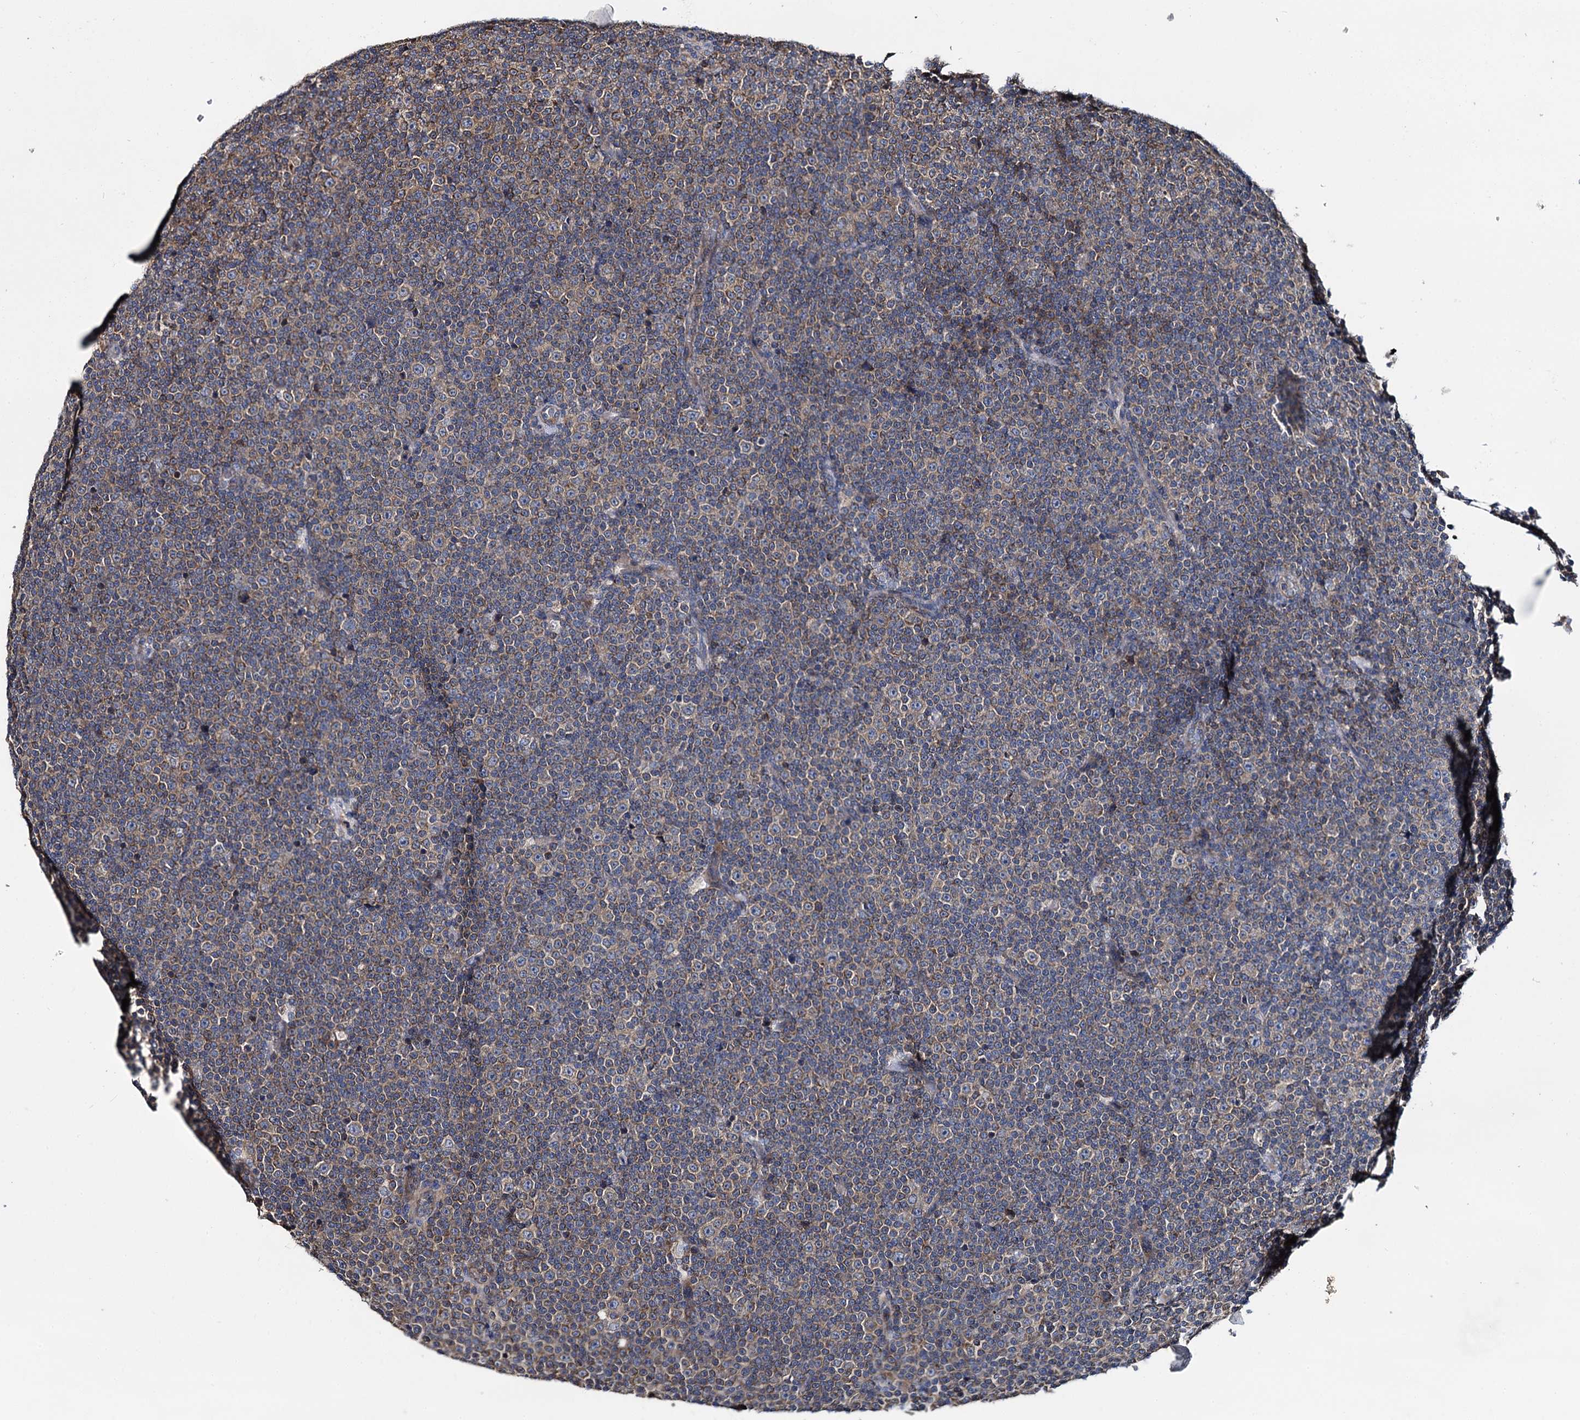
{"staining": {"intensity": "weak", "quantity": "25%-75%", "location": "cytoplasmic/membranous"}, "tissue": "lymphoma", "cell_type": "Tumor cells", "image_type": "cancer", "snomed": [{"axis": "morphology", "description": "Malignant lymphoma, non-Hodgkin's type, Low grade"}, {"axis": "topography", "description": "Lymph node"}], "caption": "Lymphoma was stained to show a protein in brown. There is low levels of weak cytoplasmic/membranous positivity in about 25%-75% of tumor cells. (IHC, brightfield microscopy, high magnification).", "gene": "CEP192", "patient": {"sex": "female", "age": 67}}